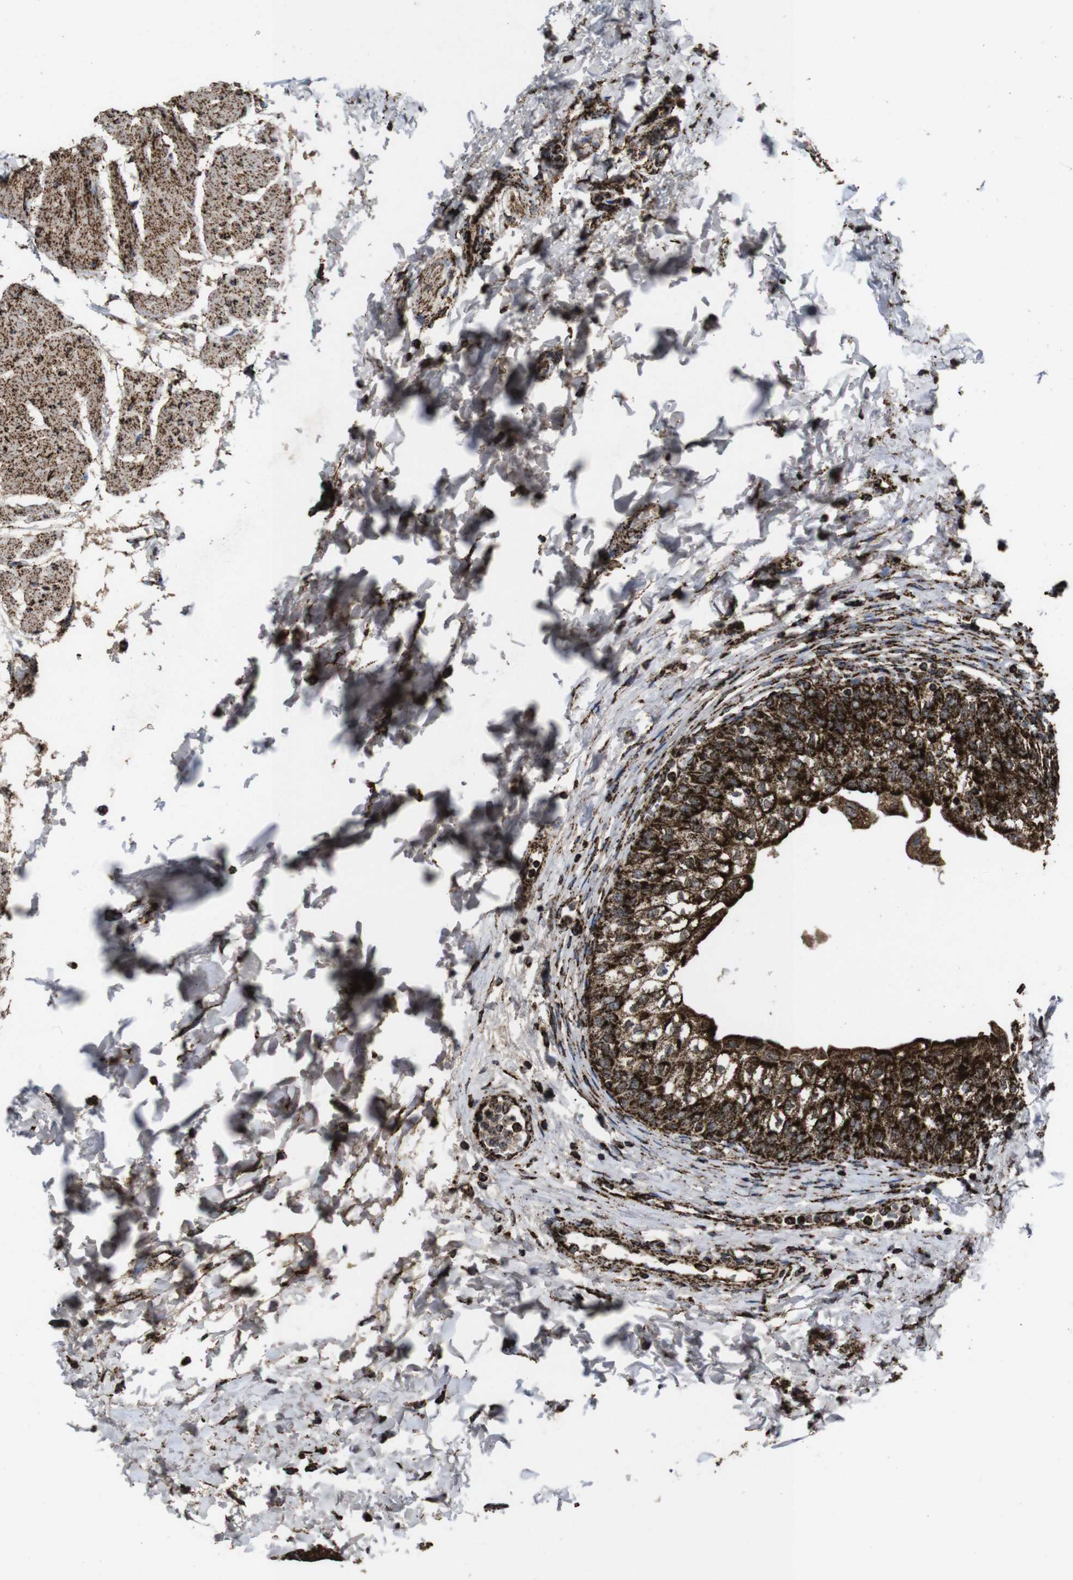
{"staining": {"intensity": "strong", "quantity": ">75%", "location": "cytoplasmic/membranous"}, "tissue": "urinary bladder", "cell_type": "Urothelial cells", "image_type": "normal", "snomed": [{"axis": "morphology", "description": "Normal tissue, NOS"}, {"axis": "topography", "description": "Urinary bladder"}], "caption": "Strong cytoplasmic/membranous expression is present in about >75% of urothelial cells in normal urinary bladder.", "gene": "ATP5F1A", "patient": {"sex": "male", "age": 55}}